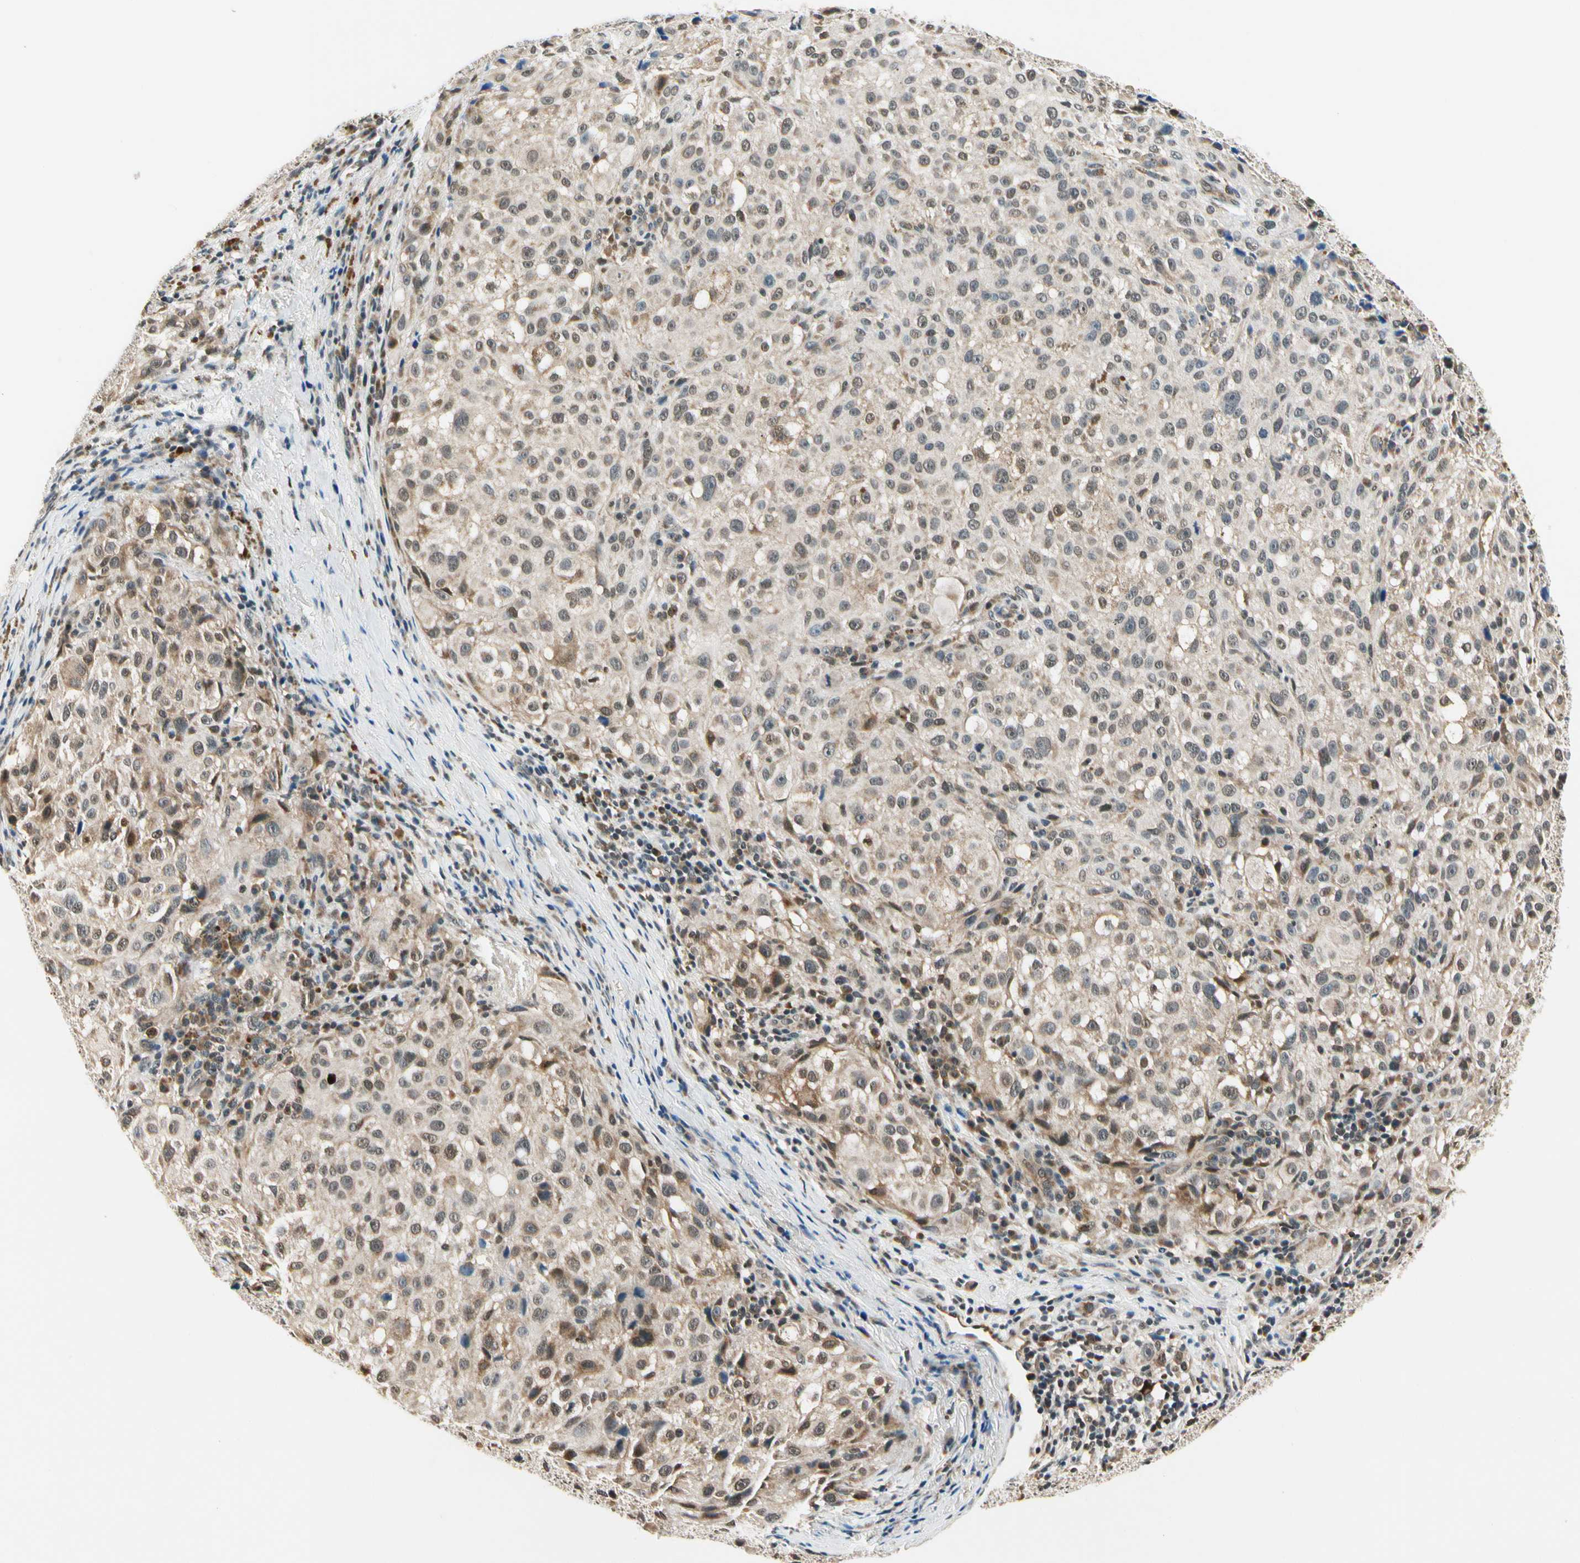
{"staining": {"intensity": "weak", "quantity": ">75%", "location": "cytoplasmic/membranous"}, "tissue": "melanoma", "cell_type": "Tumor cells", "image_type": "cancer", "snomed": [{"axis": "morphology", "description": "Necrosis, NOS"}, {"axis": "morphology", "description": "Malignant melanoma, NOS"}, {"axis": "topography", "description": "Skin"}], "caption": "Weak cytoplasmic/membranous positivity is appreciated in about >75% of tumor cells in malignant melanoma.", "gene": "PDK2", "patient": {"sex": "female", "age": 87}}